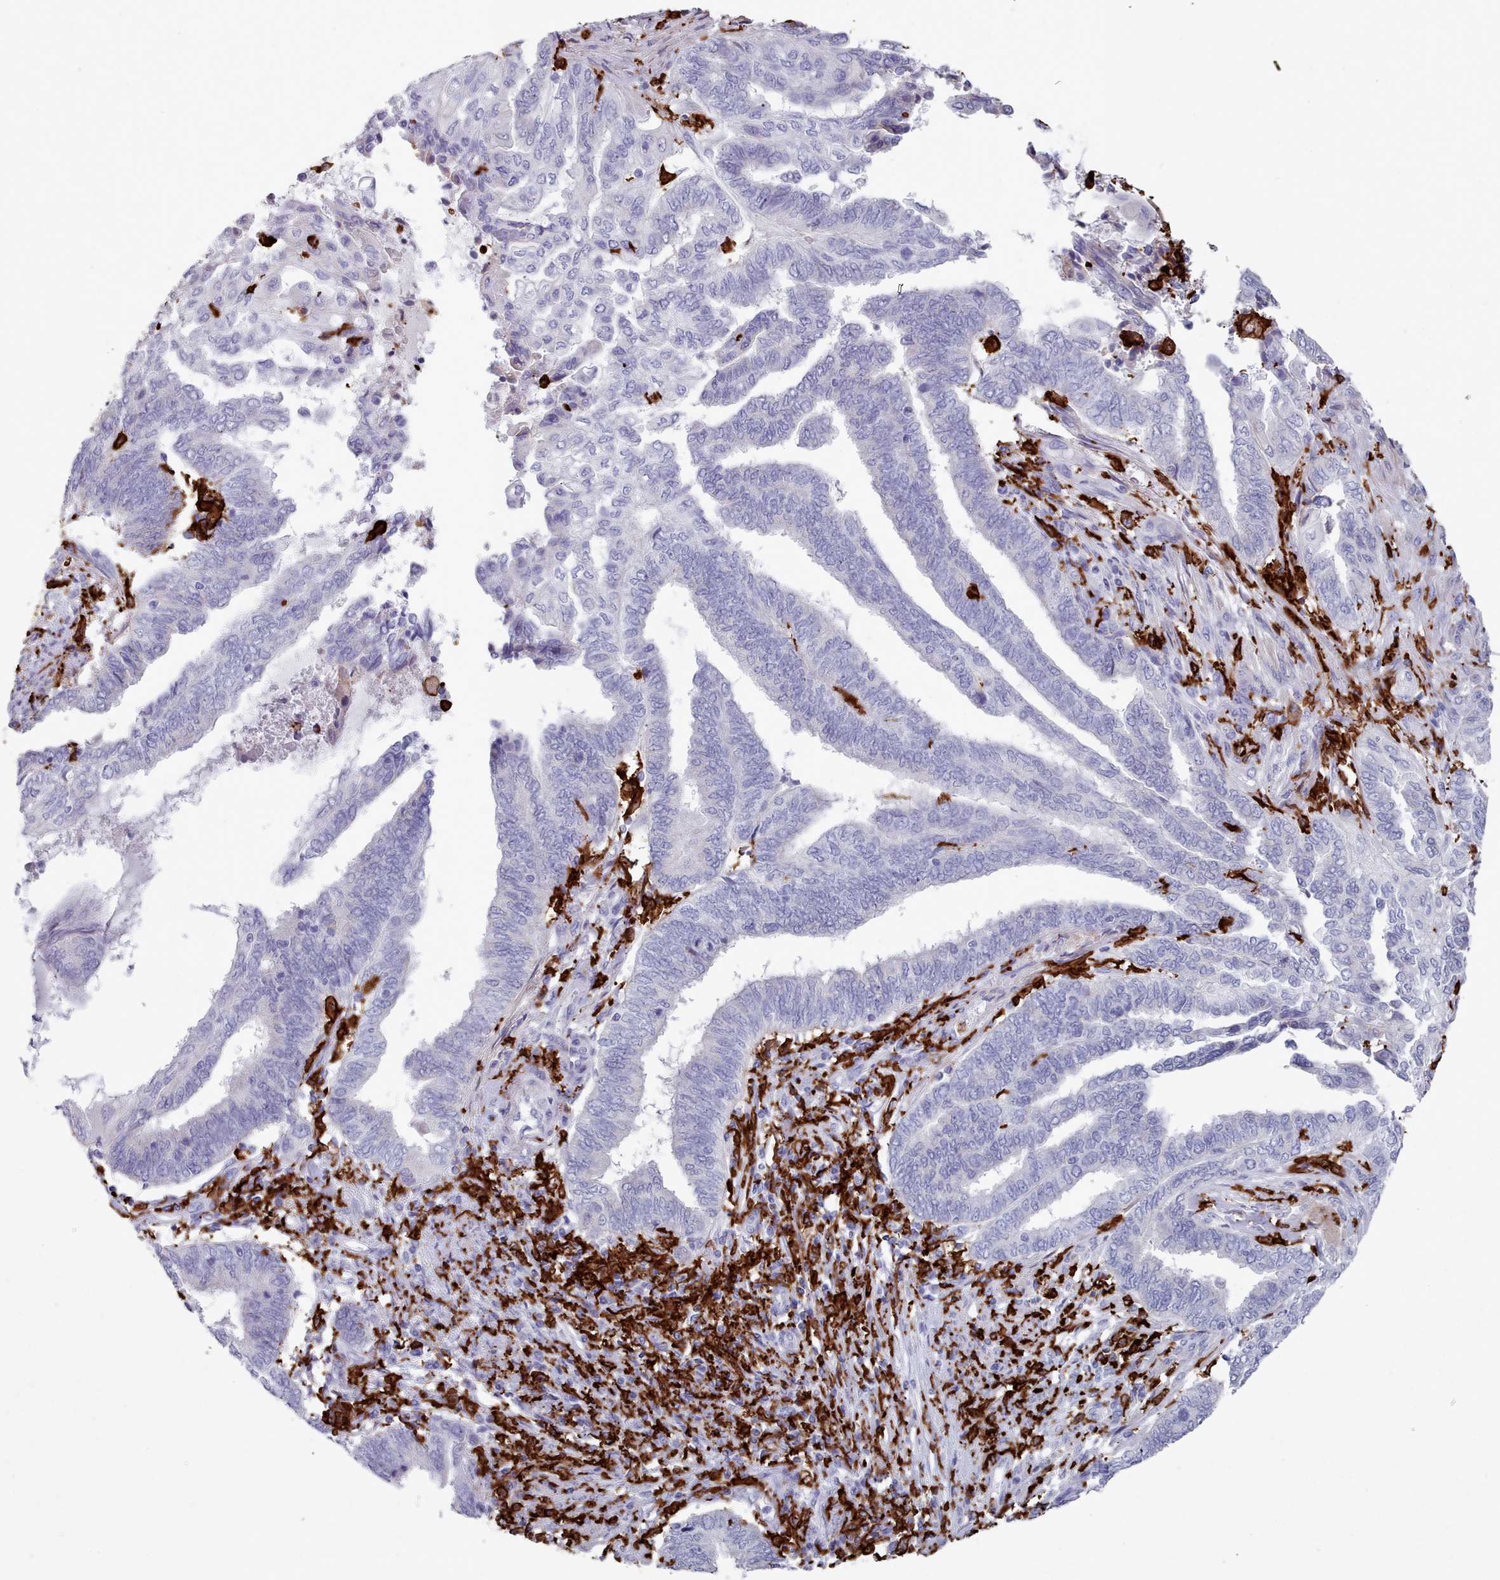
{"staining": {"intensity": "negative", "quantity": "none", "location": "none"}, "tissue": "endometrial cancer", "cell_type": "Tumor cells", "image_type": "cancer", "snomed": [{"axis": "morphology", "description": "Adenocarcinoma, NOS"}, {"axis": "topography", "description": "Uterus"}, {"axis": "topography", "description": "Endometrium"}], "caption": "This is an IHC image of human endometrial adenocarcinoma. There is no staining in tumor cells.", "gene": "AIF1", "patient": {"sex": "female", "age": 70}}